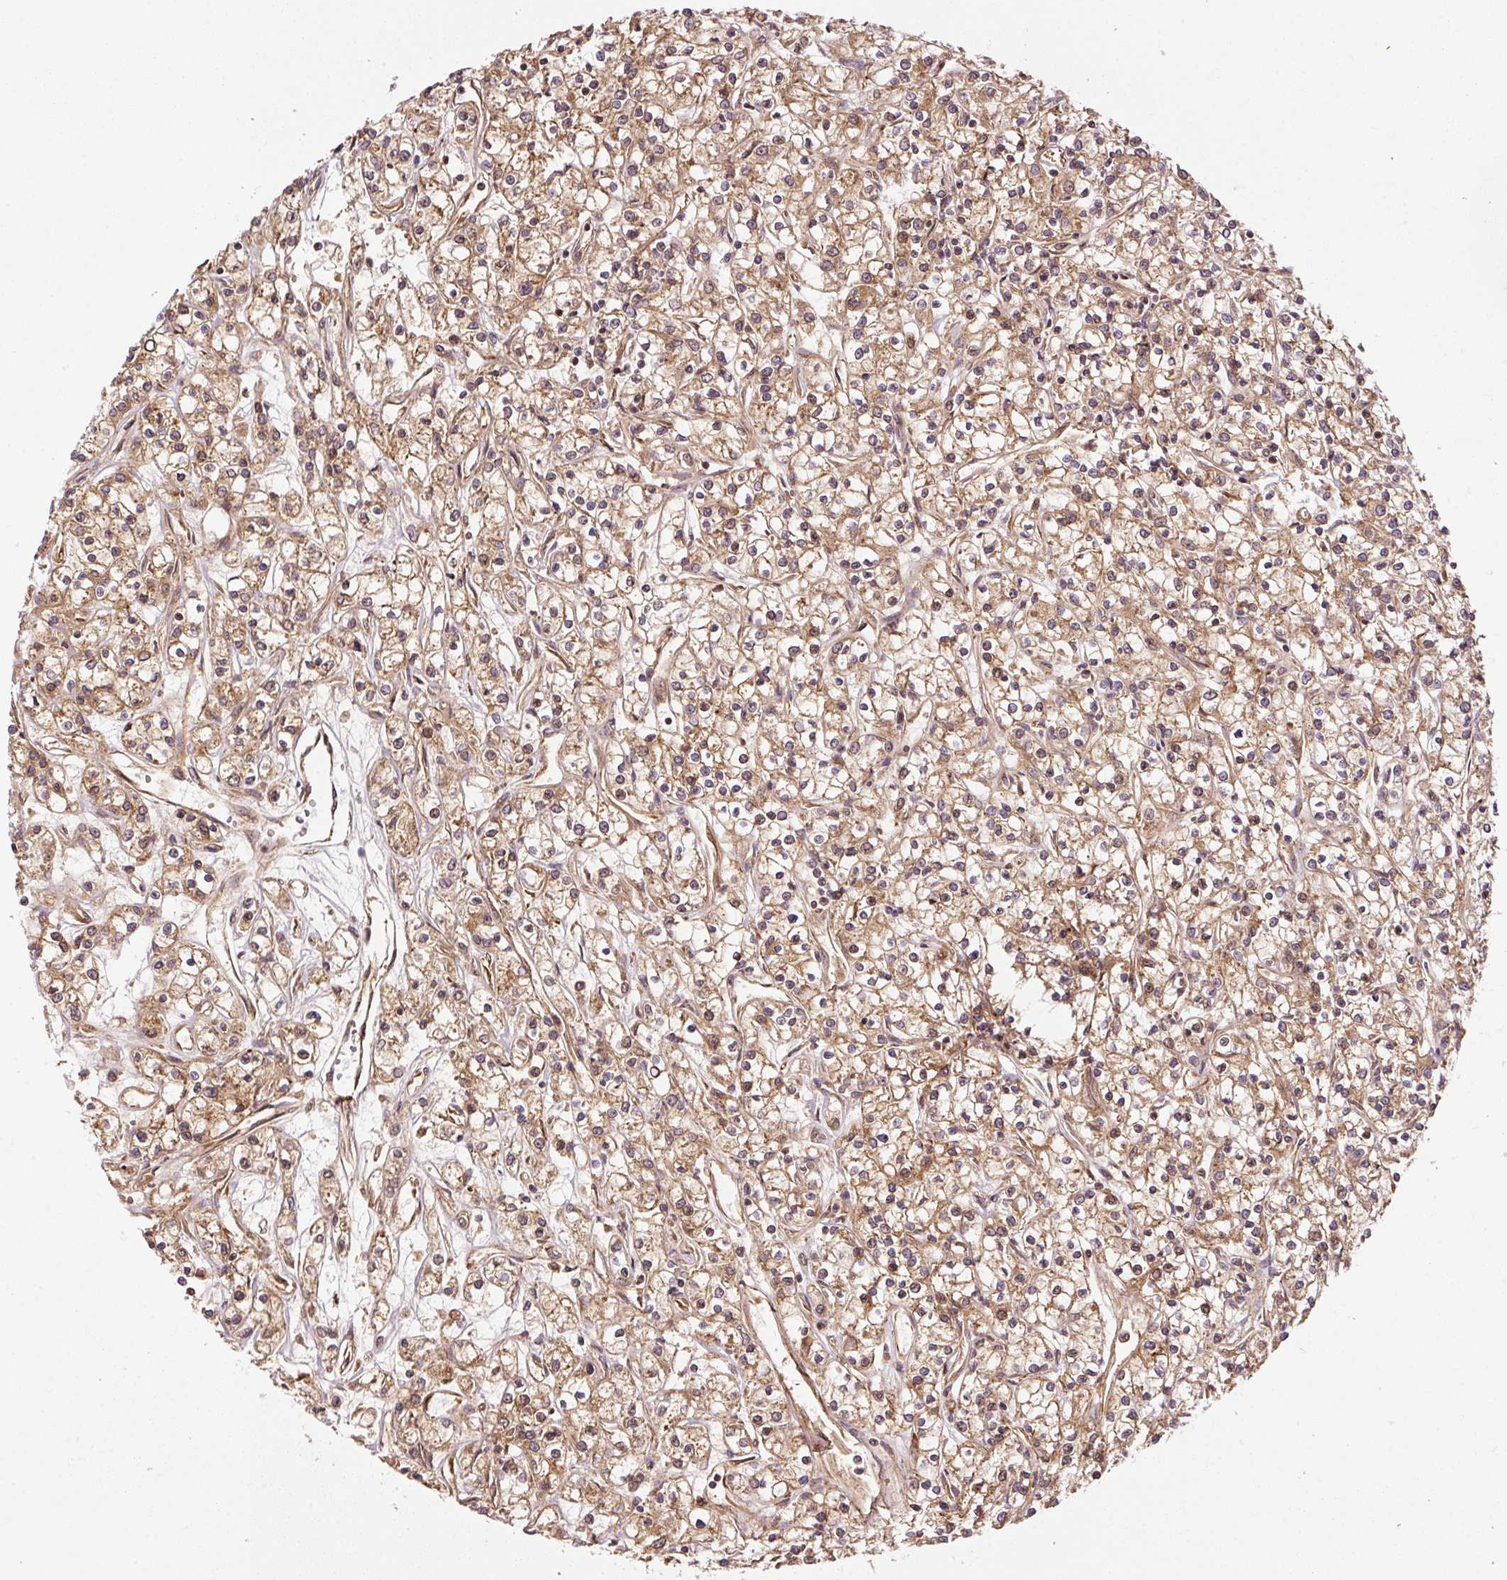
{"staining": {"intensity": "moderate", "quantity": ">75%", "location": "cytoplasmic/membranous"}, "tissue": "renal cancer", "cell_type": "Tumor cells", "image_type": "cancer", "snomed": [{"axis": "morphology", "description": "Adenocarcinoma, NOS"}, {"axis": "topography", "description": "Kidney"}], "caption": "Protein expression analysis of renal cancer exhibits moderate cytoplasmic/membranous expression in approximately >75% of tumor cells.", "gene": "OXER1", "patient": {"sex": "female", "age": 59}}